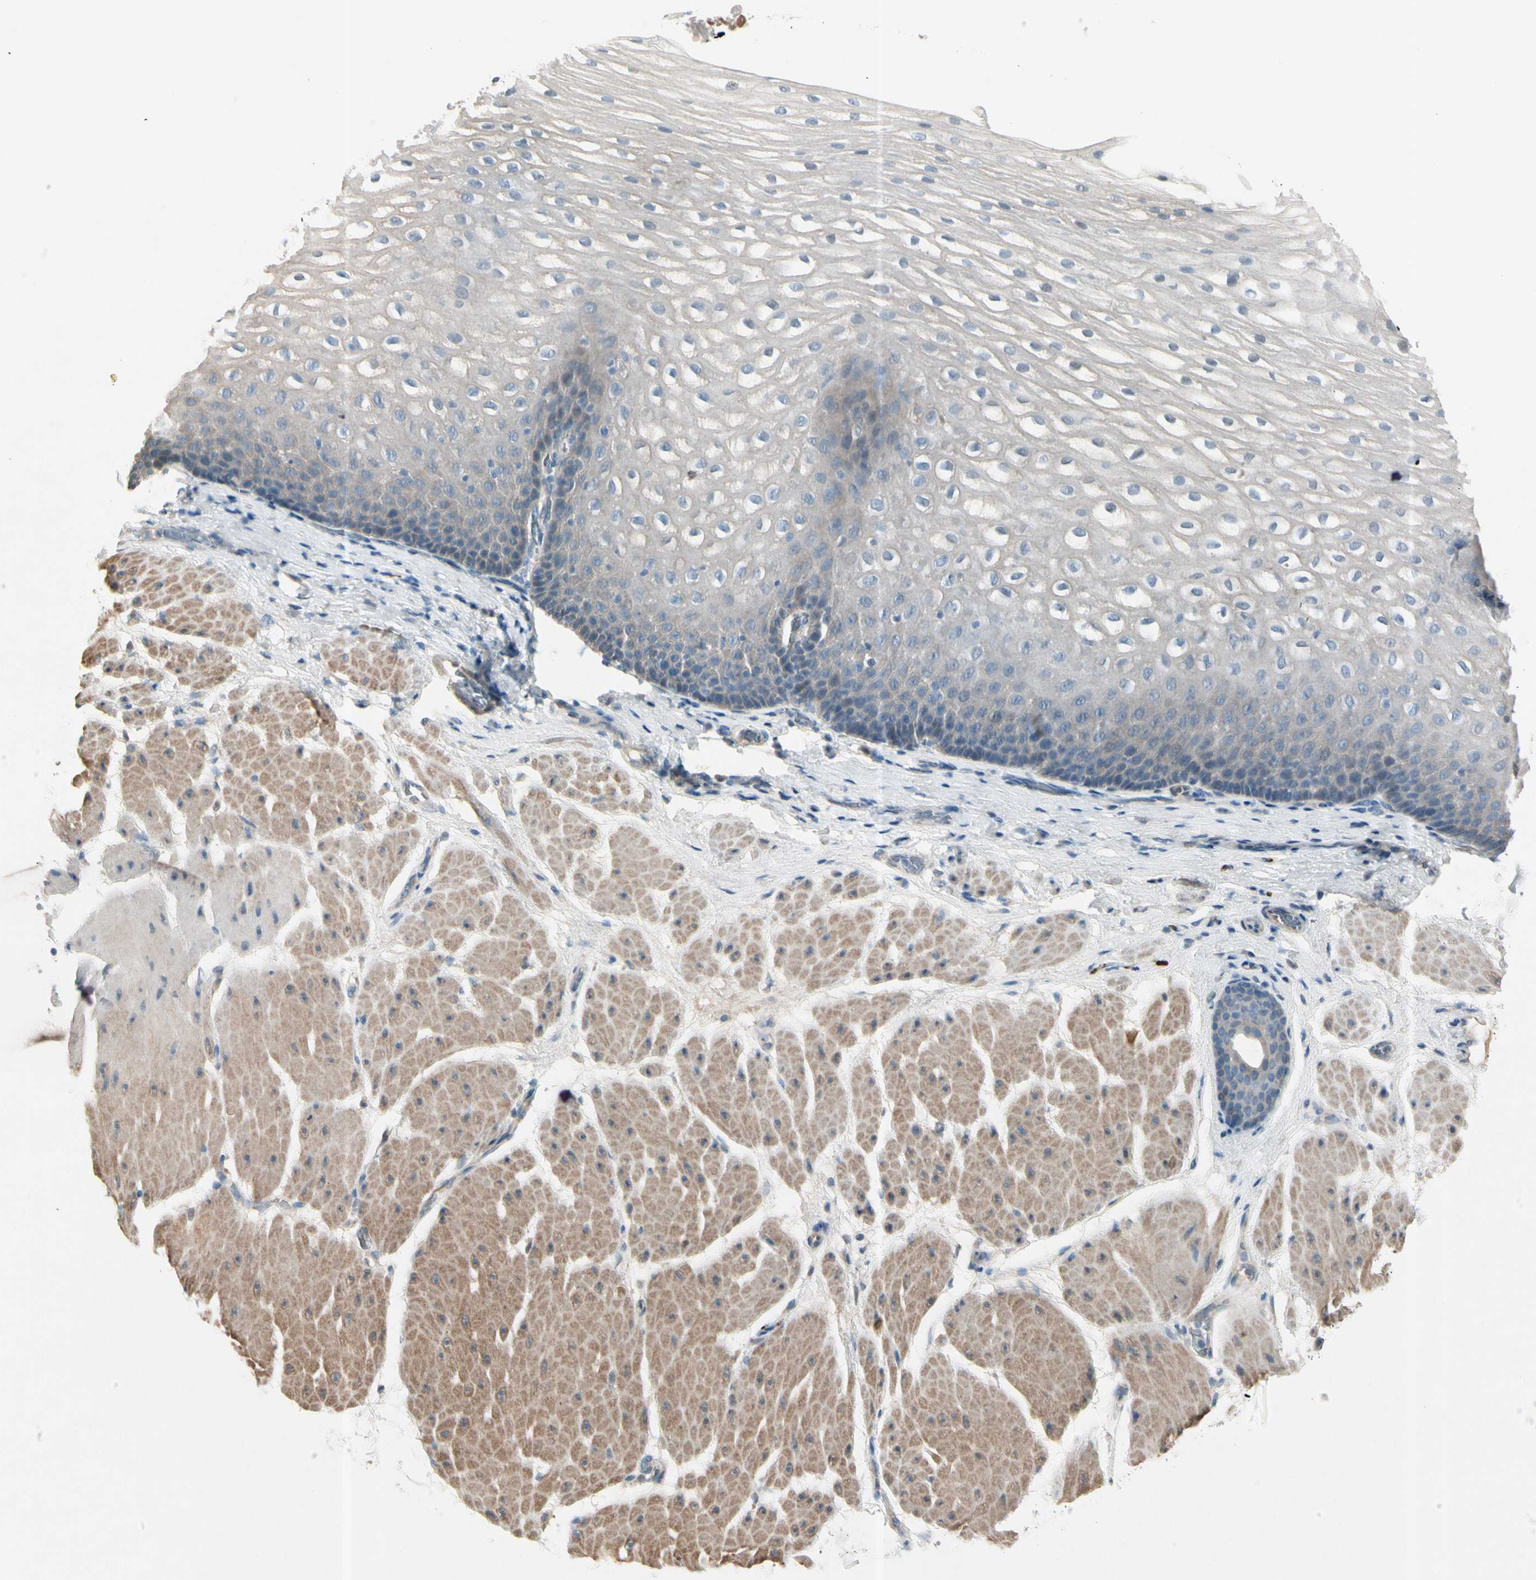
{"staining": {"intensity": "moderate", "quantity": "<25%", "location": "cytoplasmic/membranous"}, "tissue": "esophagus", "cell_type": "Squamous epithelial cells", "image_type": "normal", "snomed": [{"axis": "morphology", "description": "Normal tissue, NOS"}, {"axis": "topography", "description": "Esophagus"}], "caption": "DAB (3,3'-diaminobenzidine) immunohistochemical staining of unremarkable esophagus displays moderate cytoplasmic/membranous protein positivity in about <25% of squamous epithelial cells.", "gene": "CYP2E1", "patient": {"sex": "male", "age": 48}}